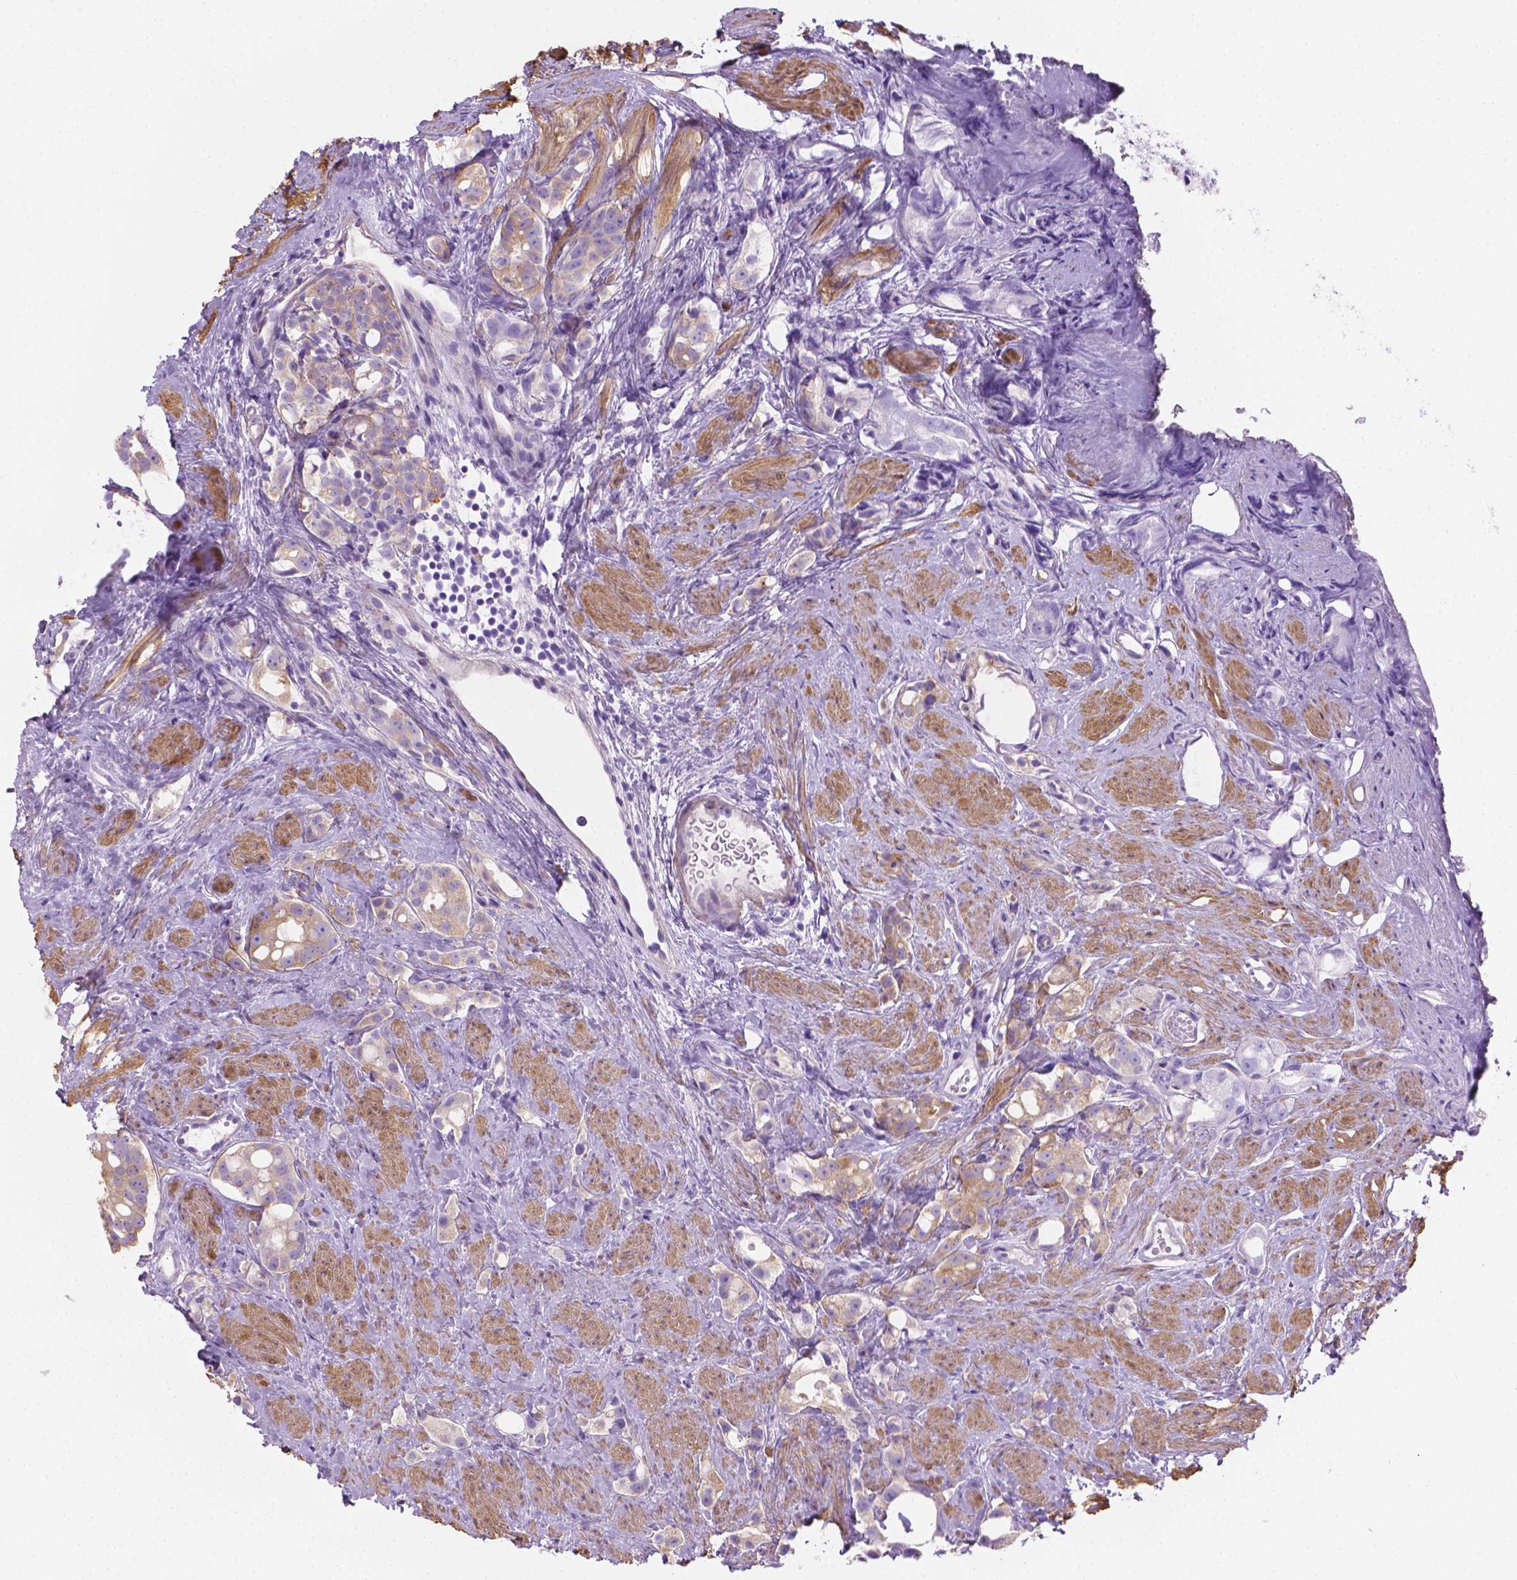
{"staining": {"intensity": "weak", "quantity": "<25%", "location": "cytoplasmic/membranous"}, "tissue": "prostate cancer", "cell_type": "Tumor cells", "image_type": "cancer", "snomed": [{"axis": "morphology", "description": "Adenocarcinoma, High grade"}, {"axis": "topography", "description": "Prostate"}], "caption": "A micrograph of human prostate high-grade adenocarcinoma is negative for staining in tumor cells.", "gene": "FASN", "patient": {"sex": "male", "age": 75}}